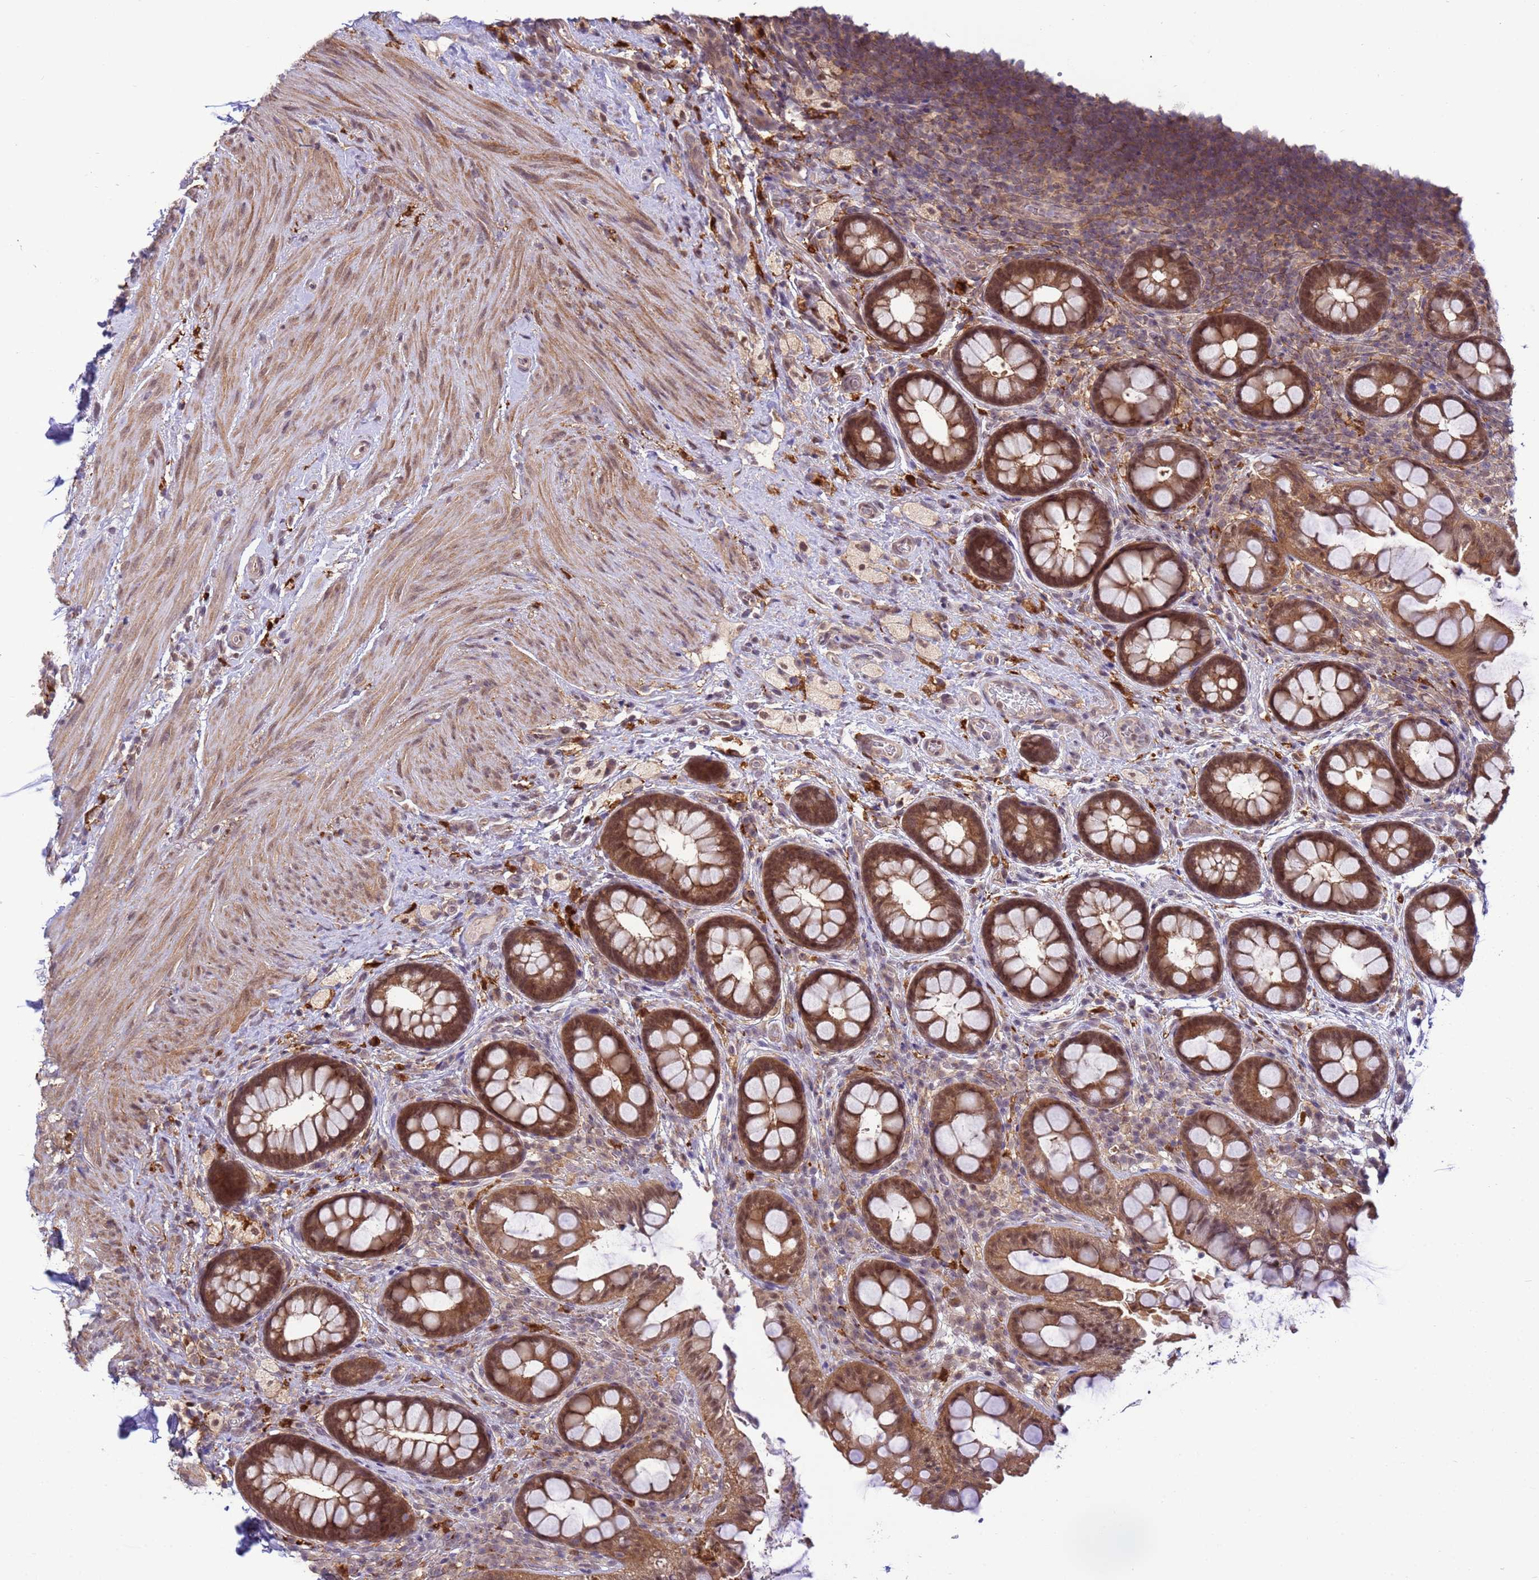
{"staining": {"intensity": "moderate", "quantity": ">75%", "location": "cytoplasmic/membranous,nuclear"}, "tissue": "rectum", "cell_type": "Glandular cells", "image_type": "normal", "snomed": [{"axis": "morphology", "description": "Normal tissue, NOS"}, {"axis": "topography", "description": "Rectum"}, {"axis": "topography", "description": "Peripheral nerve tissue"}], "caption": "Immunohistochemistry (IHC) (DAB) staining of normal human rectum shows moderate cytoplasmic/membranous,nuclear protein staining in approximately >75% of glandular cells. Nuclei are stained in blue.", "gene": "NPEPPS", "patient": {"sex": "female", "age": 69}}